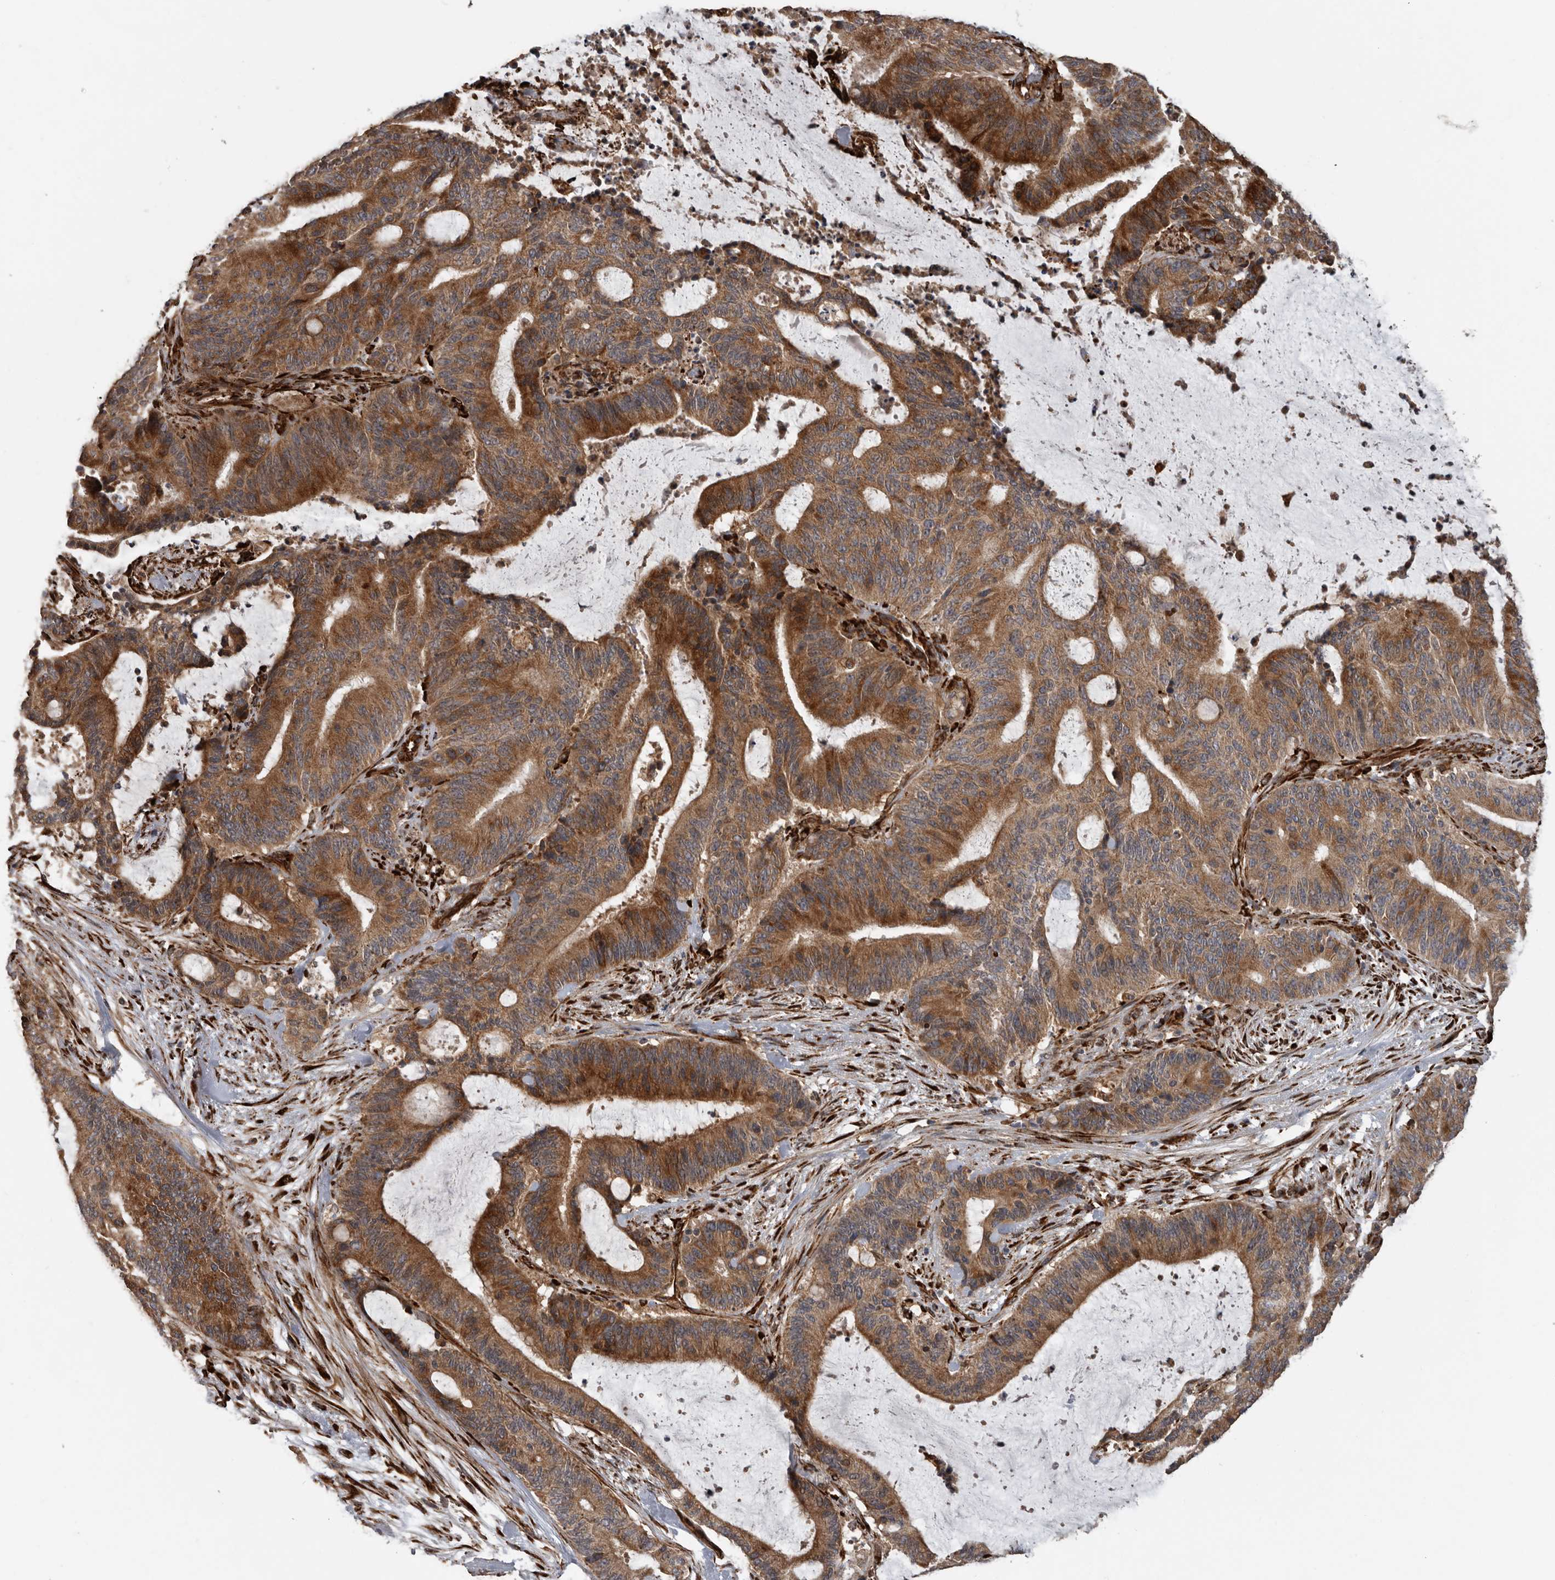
{"staining": {"intensity": "strong", "quantity": ">75%", "location": "cytoplasmic/membranous"}, "tissue": "liver cancer", "cell_type": "Tumor cells", "image_type": "cancer", "snomed": [{"axis": "morphology", "description": "Normal tissue, NOS"}, {"axis": "morphology", "description": "Cholangiocarcinoma"}, {"axis": "topography", "description": "Liver"}, {"axis": "topography", "description": "Peripheral nerve tissue"}], "caption": "An image of liver cholangiocarcinoma stained for a protein displays strong cytoplasmic/membranous brown staining in tumor cells.", "gene": "CEP350", "patient": {"sex": "female", "age": 73}}